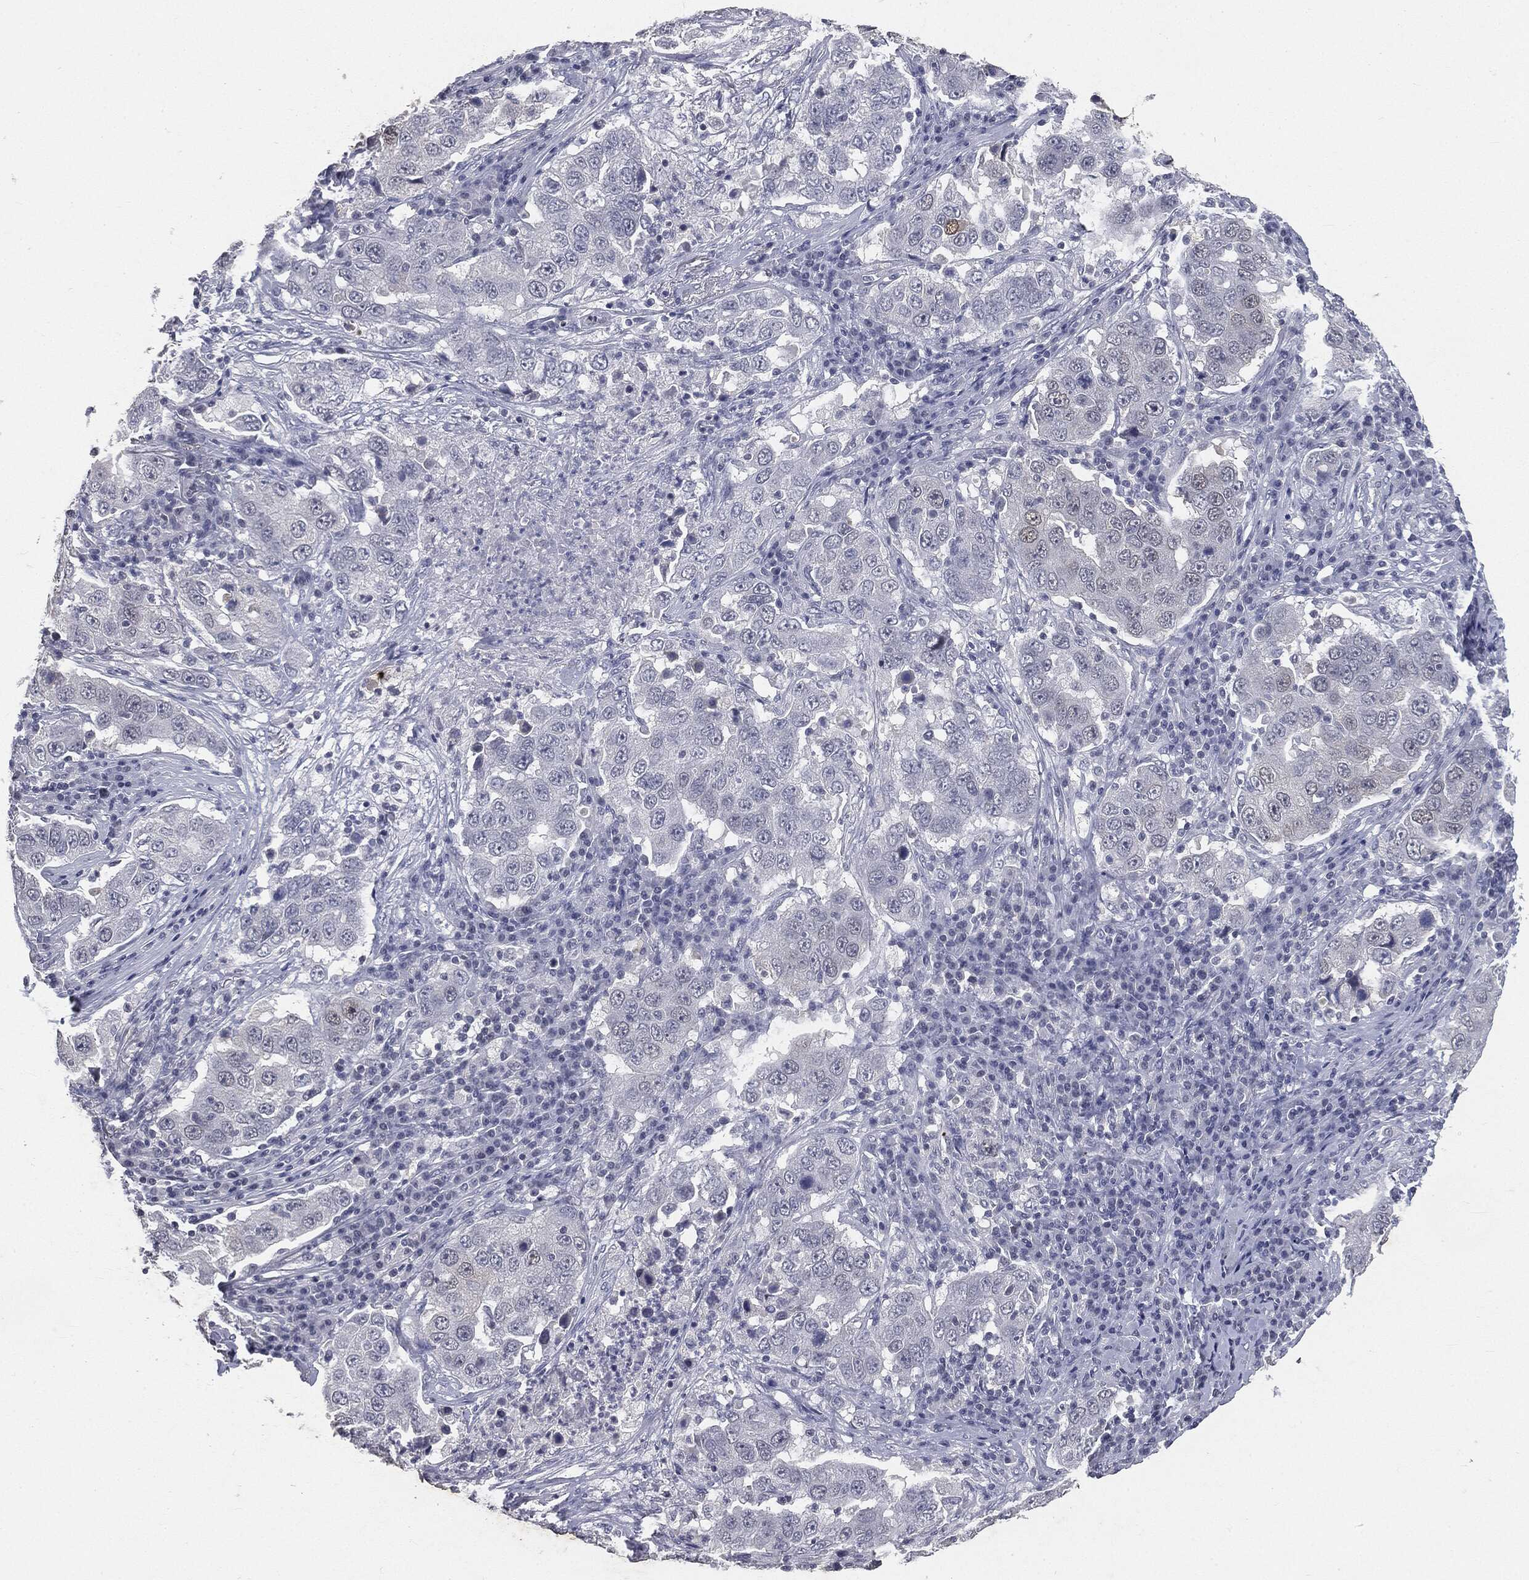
{"staining": {"intensity": "negative", "quantity": "none", "location": "none"}, "tissue": "lung cancer", "cell_type": "Tumor cells", "image_type": "cancer", "snomed": [{"axis": "morphology", "description": "Adenocarcinoma, NOS"}, {"axis": "topography", "description": "Lung"}], "caption": "Lung adenocarcinoma was stained to show a protein in brown. There is no significant expression in tumor cells.", "gene": "SLC2A2", "patient": {"sex": "male", "age": 73}}